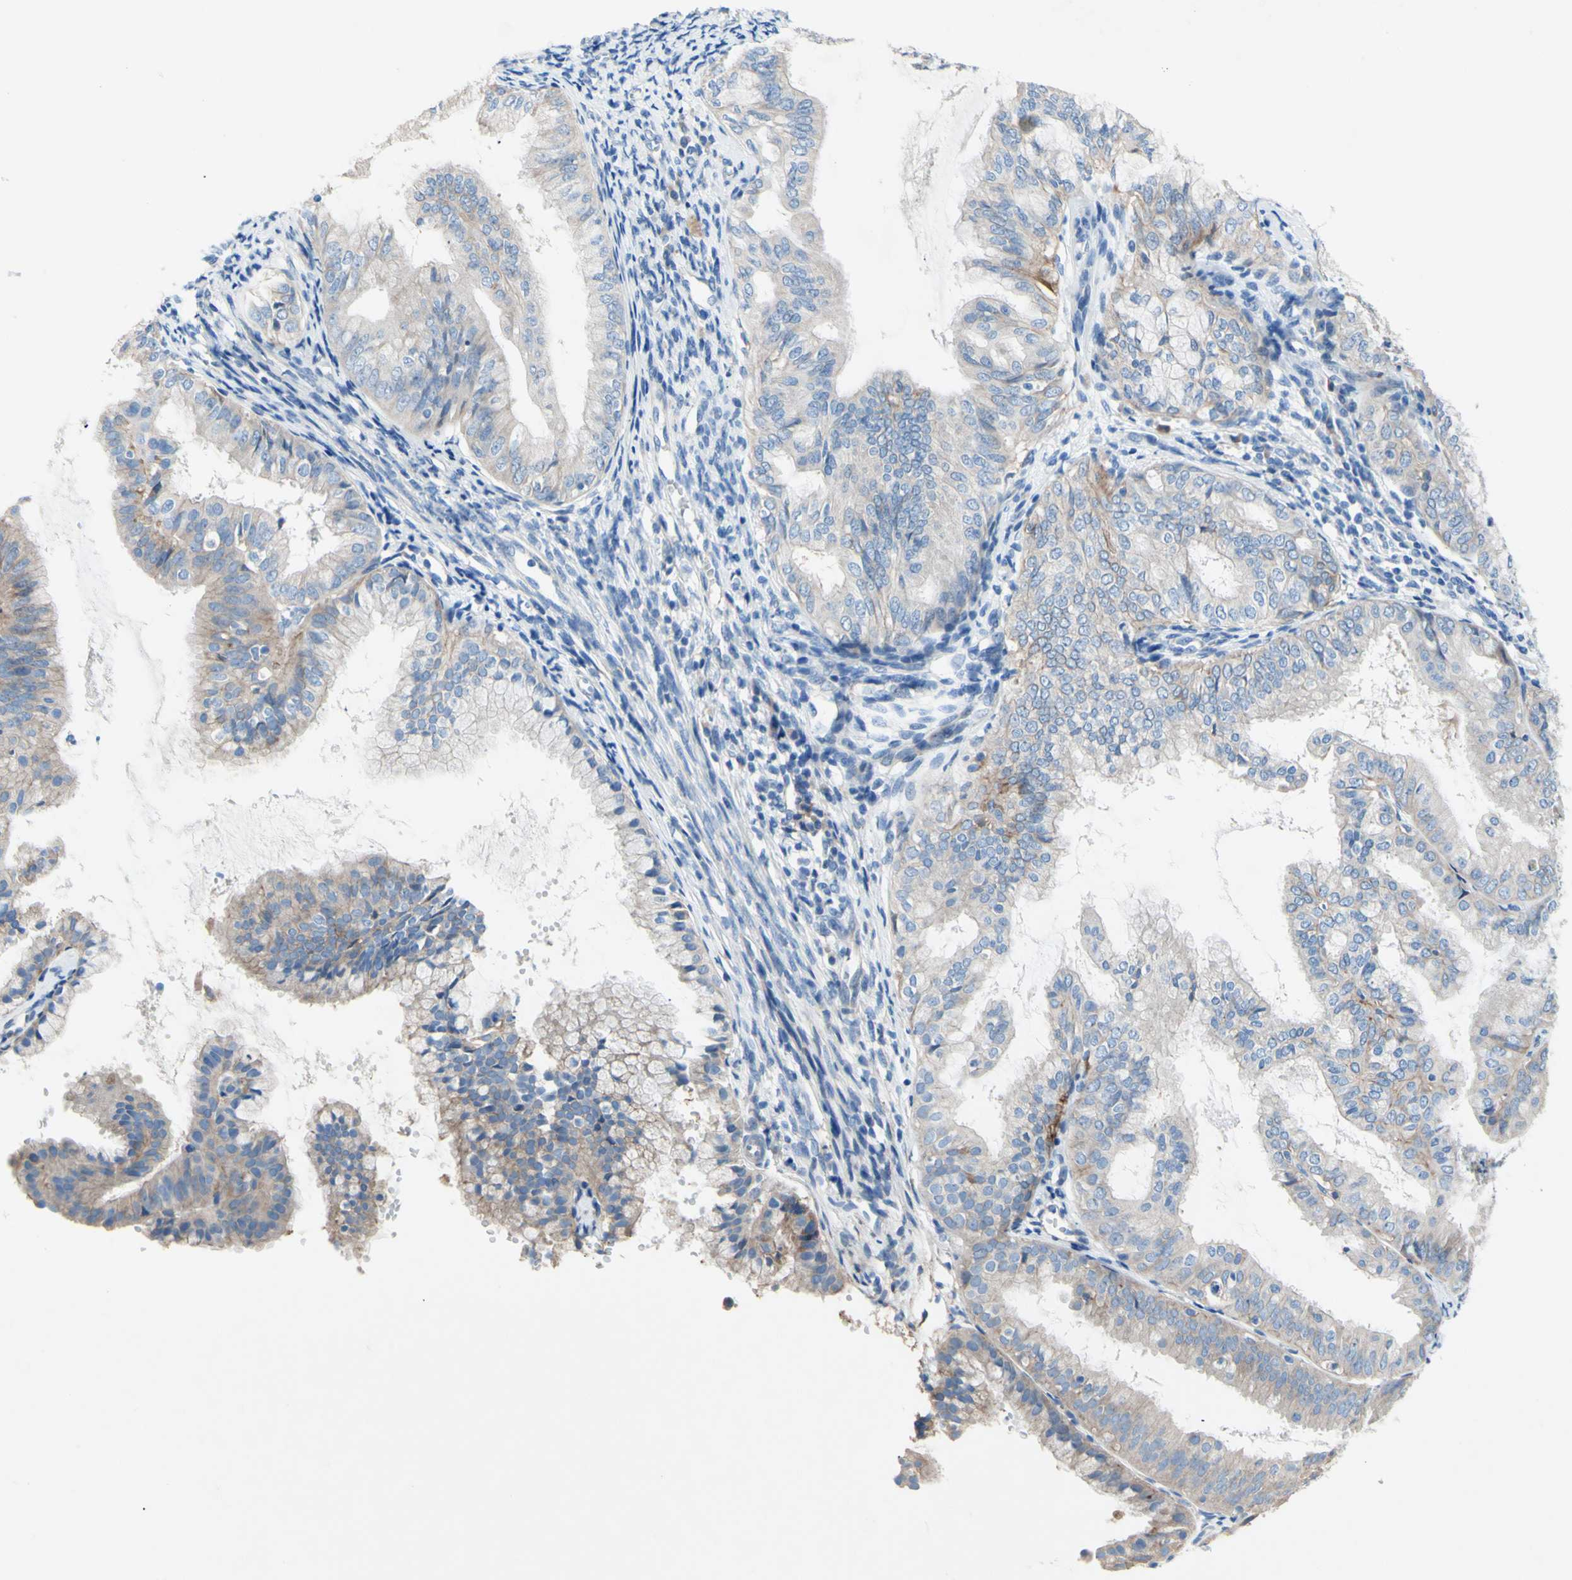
{"staining": {"intensity": "negative", "quantity": "none", "location": "none"}, "tissue": "endometrial cancer", "cell_type": "Tumor cells", "image_type": "cancer", "snomed": [{"axis": "morphology", "description": "Adenocarcinoma, NOS"}, {"axis": "topography", "description": "Endometrium"}], "caption": "Endometrial cancer stained for a protein using immunohistochemistry exhibits no expression tumor cells.", "gene": "TMIGD2", "patient": {"sex": "female", "age": 63}}